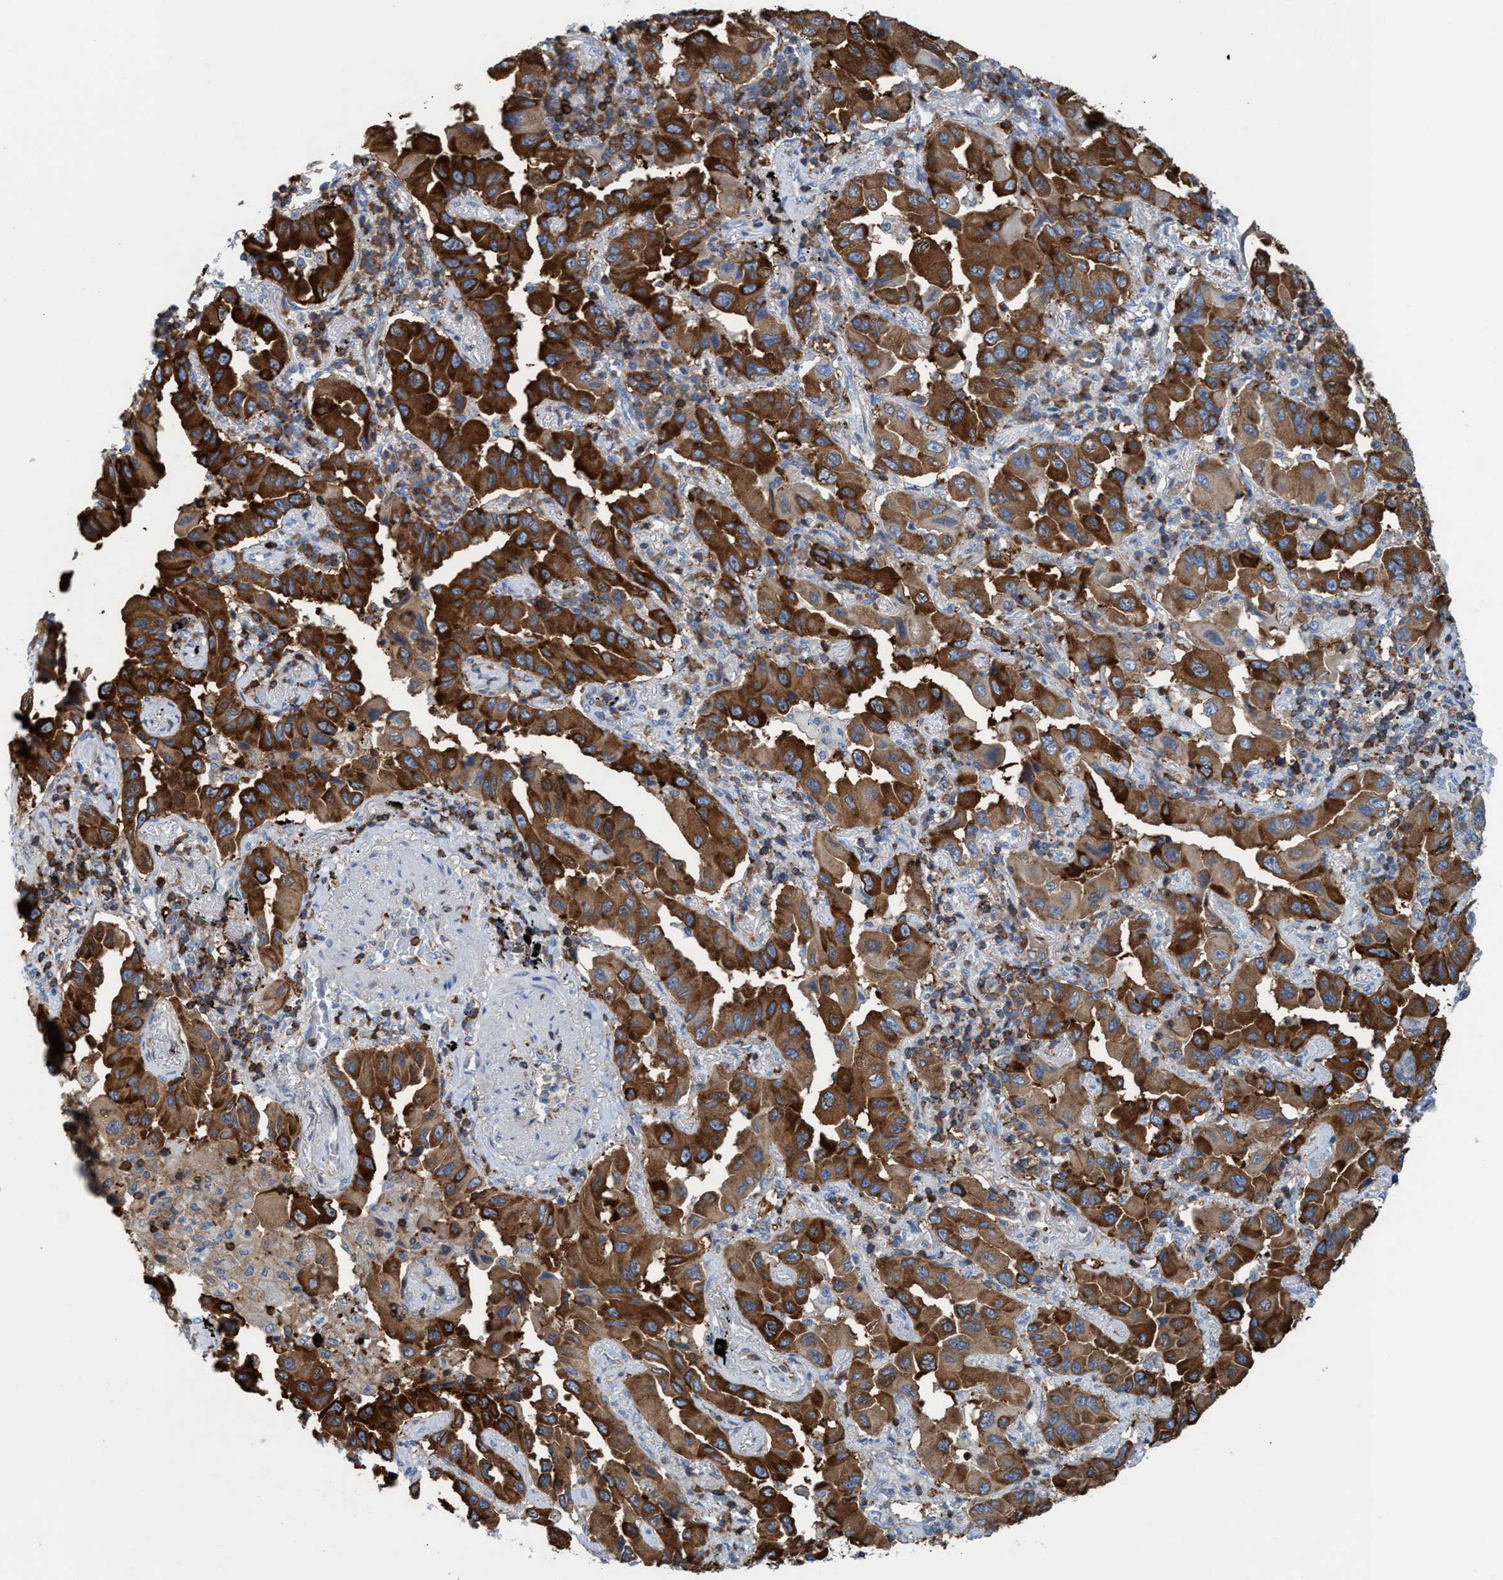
{"staining": {"intensity": "strong", "quantity": ">75%", "location": "cytoplasmic/membranous"}, "tissue": "lung cancer", "cell_type": "Tumor cells", "image_type": "cancer", "snomed": [{"axis": "morphology", "description": "Adenocarcinoma, NOS"}, {"axis": "topography", "description": "Lung"}], "caption": "The photomicrograph exhibits immunohistochemical staining of lung adenocarcinoma. There is strong cytoplasmic/membranous expression is present in about >75% of tumor cells.", "gene": "EZR", "patient": {"sex": "female", "age": 65}}